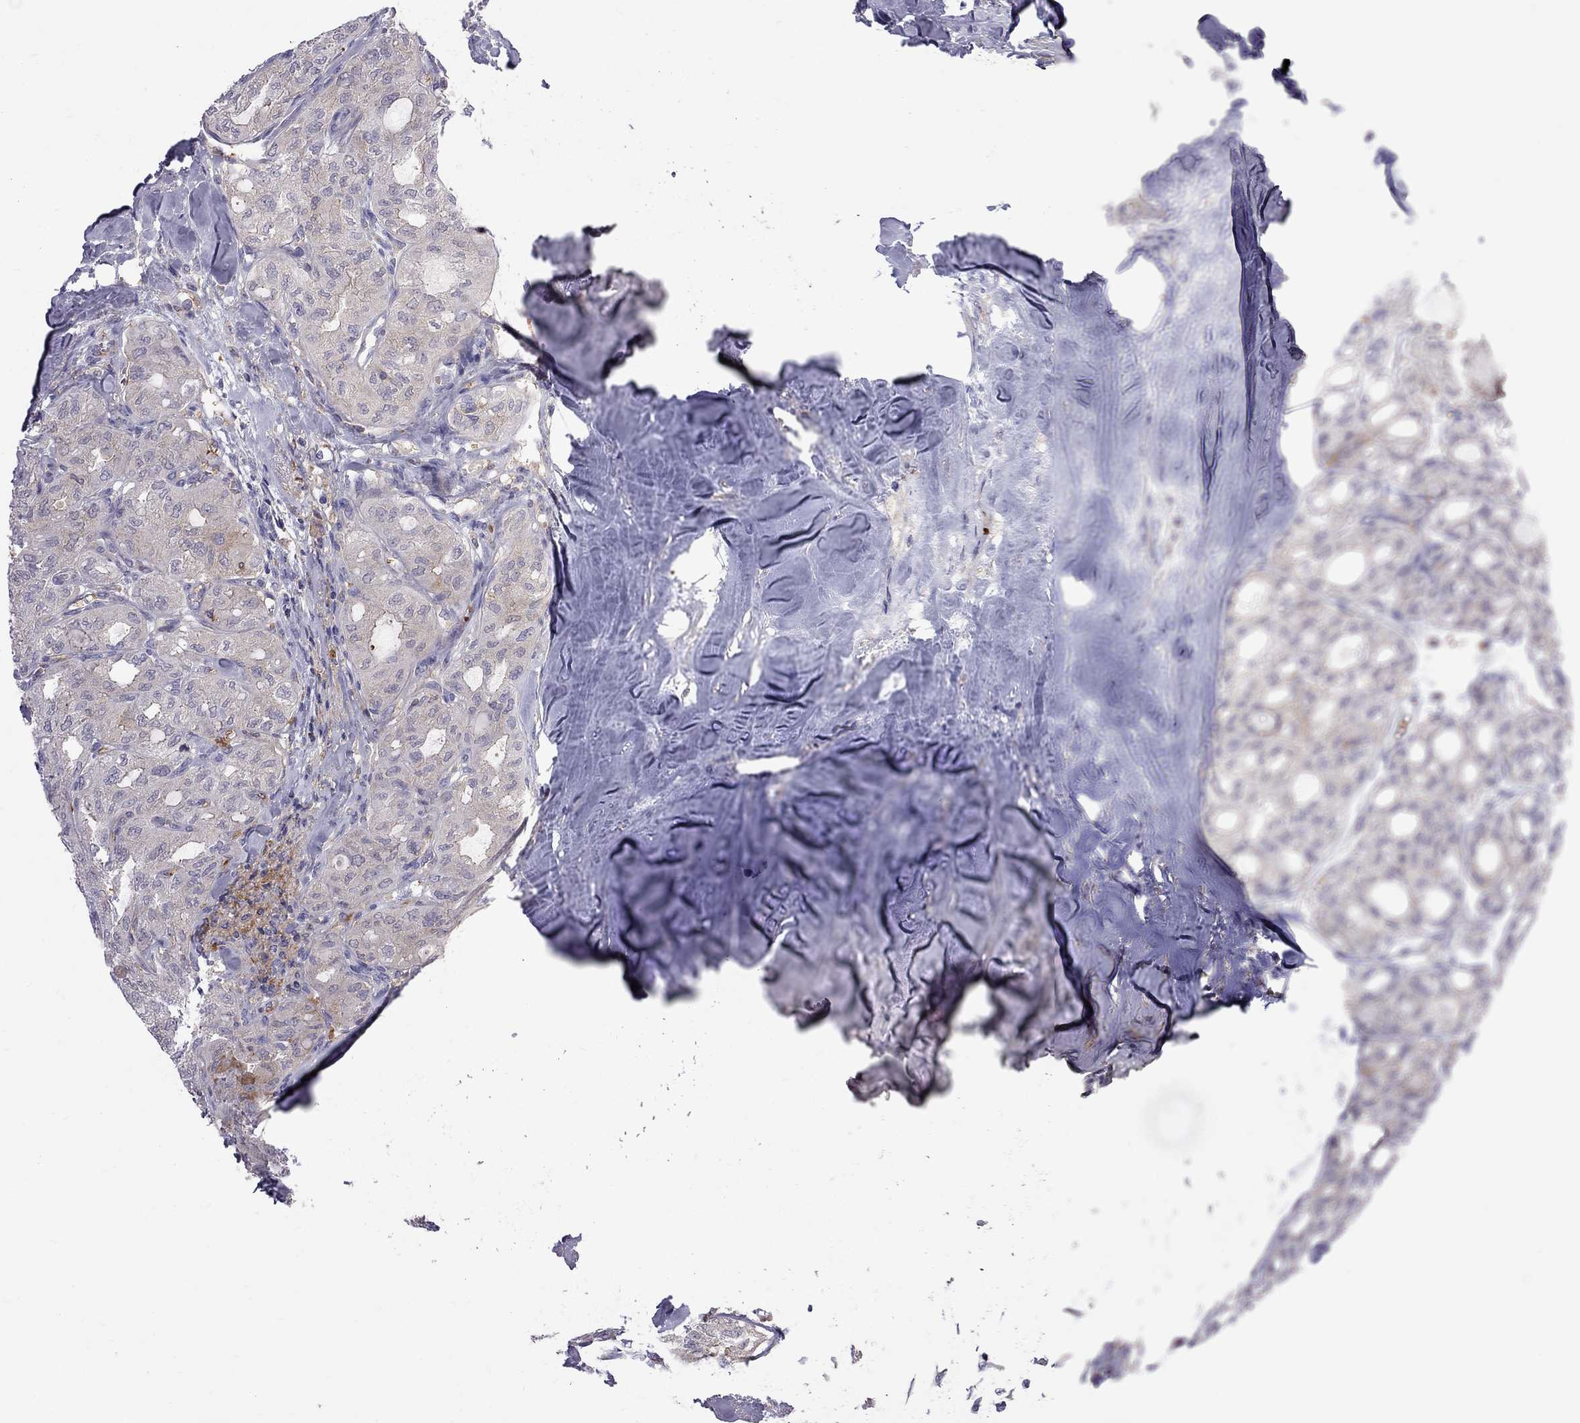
{"staining": {"intensity": "moderate", "quantity": "<25%", "location": "cytoplasmic/membranous"}, "tissue": "thyroid cancer", "cell_type": "Tumor cells", "image_type": "cancer", "snomed": [{"axis": "morphology", "description": "Follicular adenoma carcinoma, NOS"}, {"axis": "topography", "description": "Thyroid gland"}], "caption": "Thyroid cancer (follicular adenoma carcinoma) was stained to show a protein in brown. There is low levels of moderate cytoplasmic/membranous expression in about <25% of tumor cells.", "gene": "EIF4E3", "patient": {"sex": "male", "age": 75}}